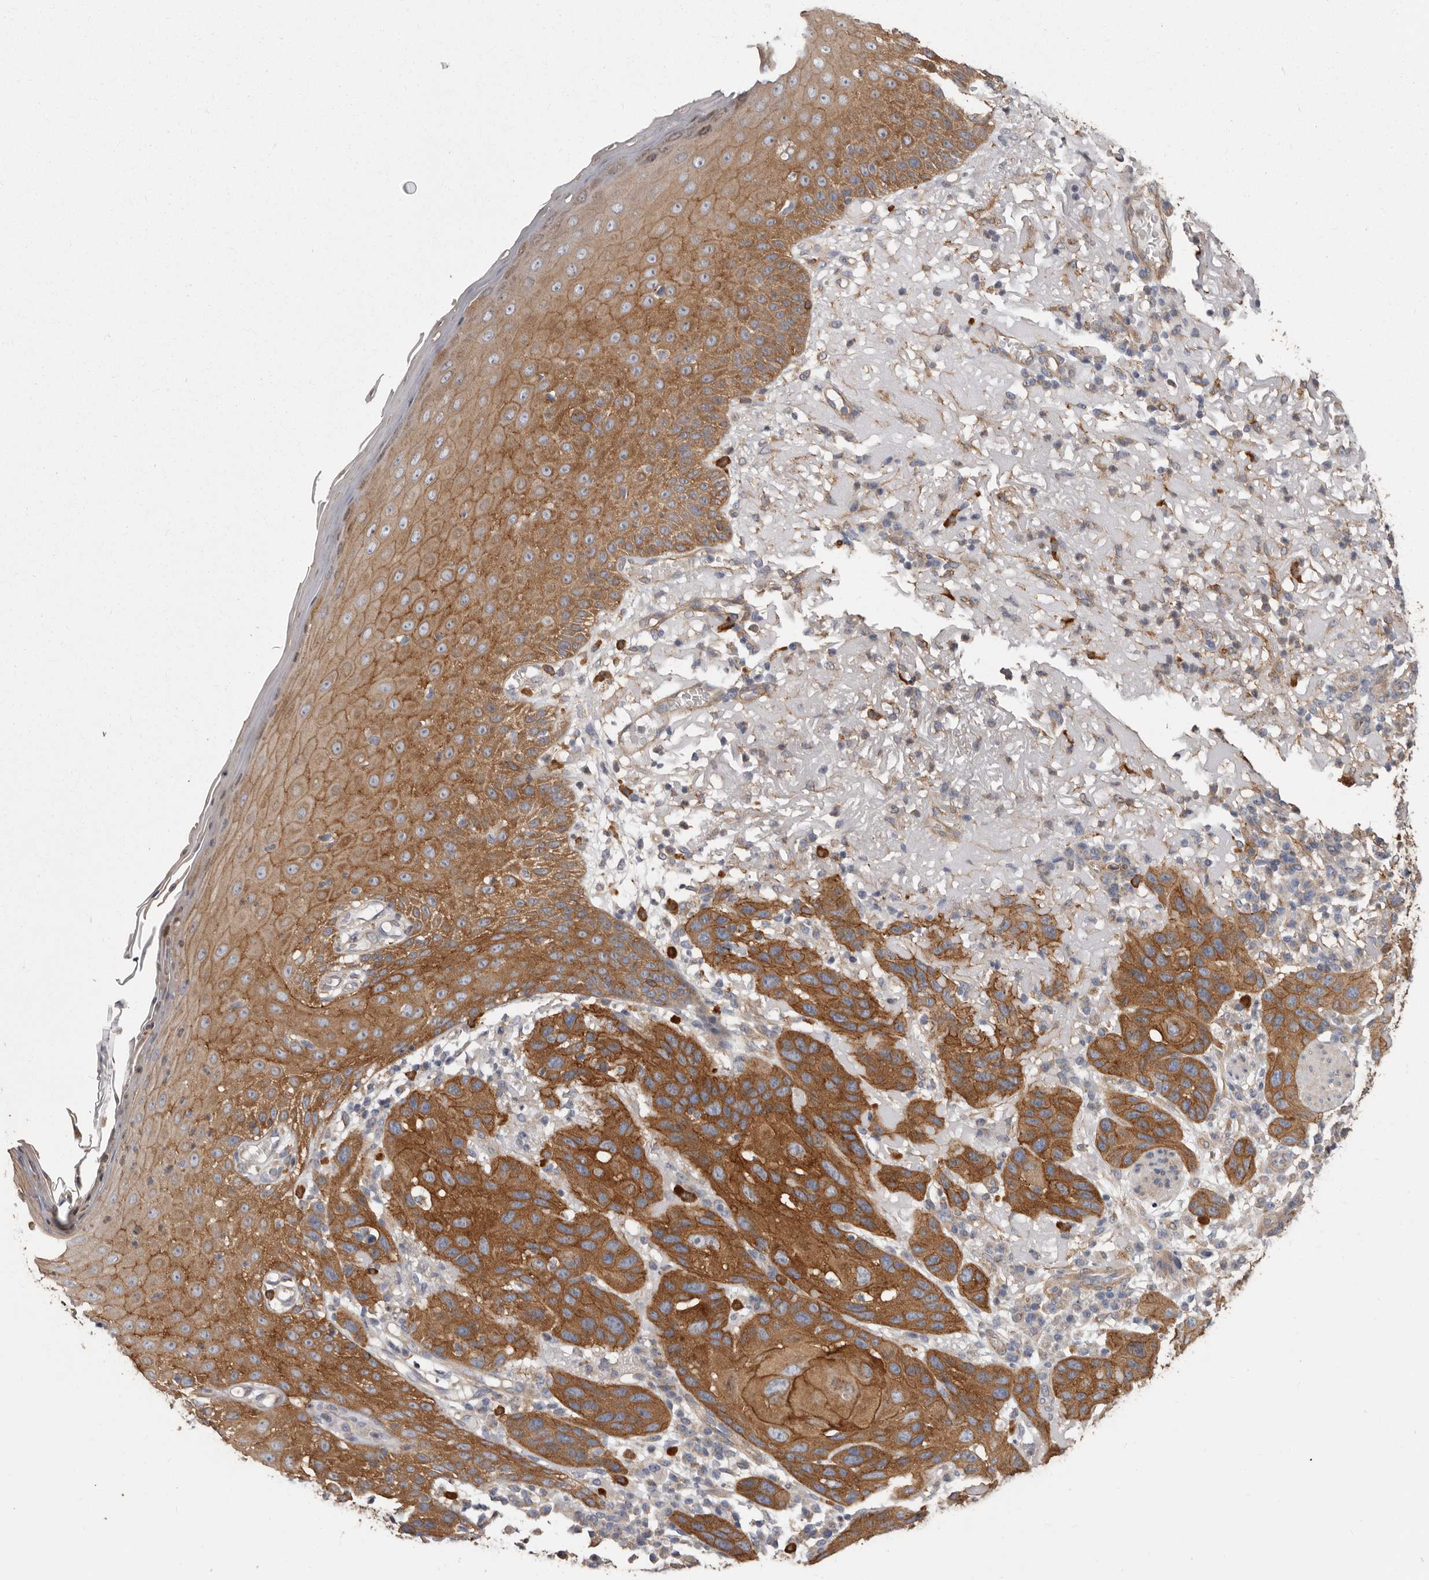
{"staining": {"intensity": "strong", "quantity": ">75%", "location": "cytoplasmic/membranous"}, "tissue": "skin cancer", "cell_type": "Tumor cells", "image_type": "cancer", "snomed": [{"axis": "morphology", "description": "Normal tissue, NOS"}, {"axis": "morphology", "description": "Squamous cell carcinoma, NOS"}, {"axis": "topography", "description": "Skin"}], "caption": "The immunohistochemical stain labels strong cytoplasmic/membranous positivity in tumor cells of skin cancer (squamous cell carcinoma) tissue.", "gene": "ENAH", "patient": {"sex": "female", "age": 96}}